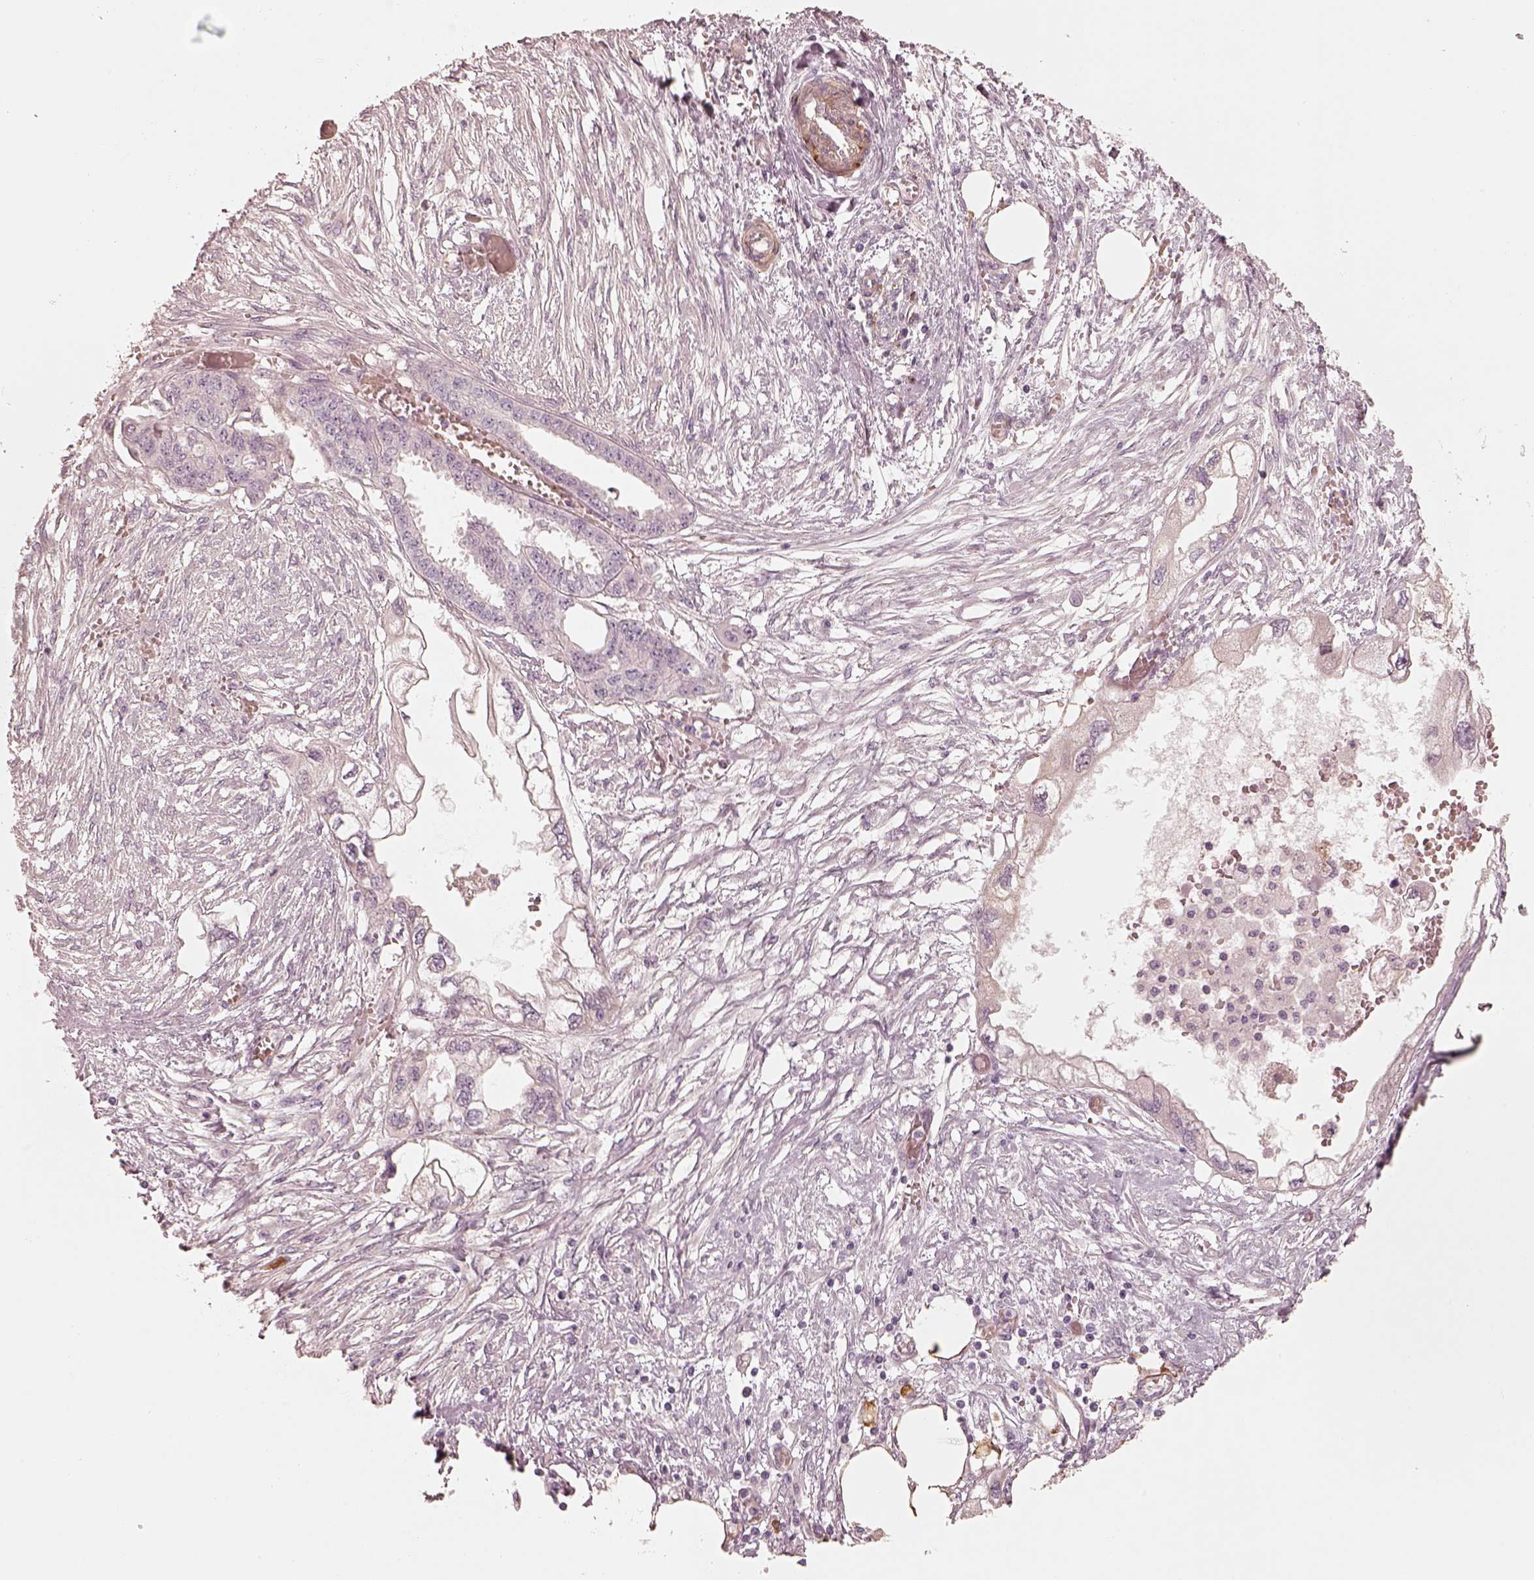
{"staining": {"intensity": "weak", "quantity": "<25%", "location": "cytoplasmic/membranous"}, "tissue": "endometrial cancer", "cell_type": "Tumor cells", "image_type": "cancer", "snomed": [{"axis": "morphology", "description": "Adenocarcinoma, NOS"}, {"axis": "morphology", "description": "Adenocarcinoma, metastatic, NOS"}, {"axis": "topography", "description": "Adipose tissue"}, {"axis": "topography", "description": "Endometrium"}], "caption": "Endometrial cancer (adenocarcinoma) stained for a protein using immunohistochemistry shows no expression tumor cells.", "gene": "CRYM", "patient": {"sex": "female", "age": 67}}